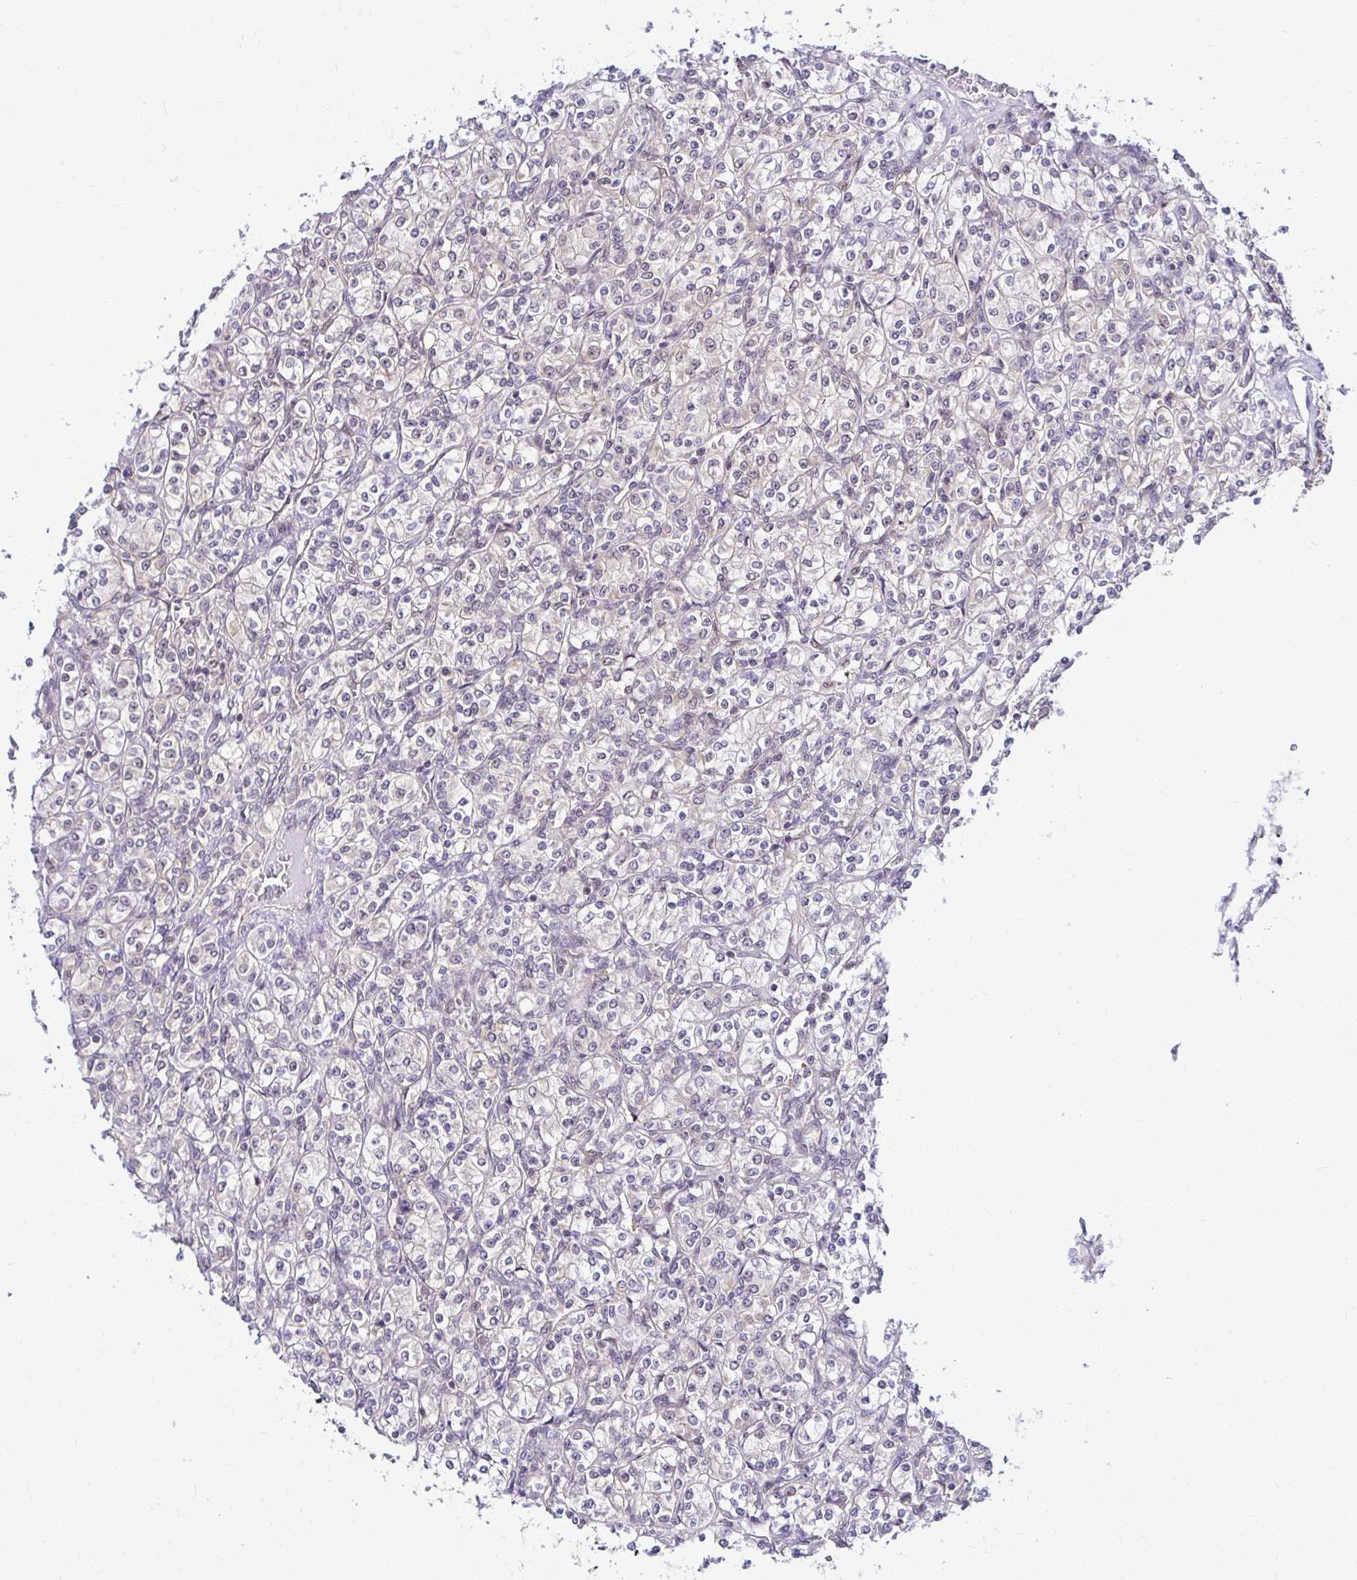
{"staining": {"intensity": "negative", "quantity": "none", "location": "none"}, "tissue": "renal cancer", "cell_type": "Tumor cells", "image_type": "cancer", "snomed": [{"axis": "morphology", "description": "Adenocarcinoma, NOS"}, {"axis": "topography", "description": "Kidney"}], "caption": "Immunohistochemistry (IHC) of human renal cancer (adenocarcinoma) demonstrates no positivity in tumor cells. The staining is performed using DAB brown chromogen with nuclei counter-stained in using hematoxylin.", "gene": "PSMD3", "patient": {"sex": "male", "age": 77}}